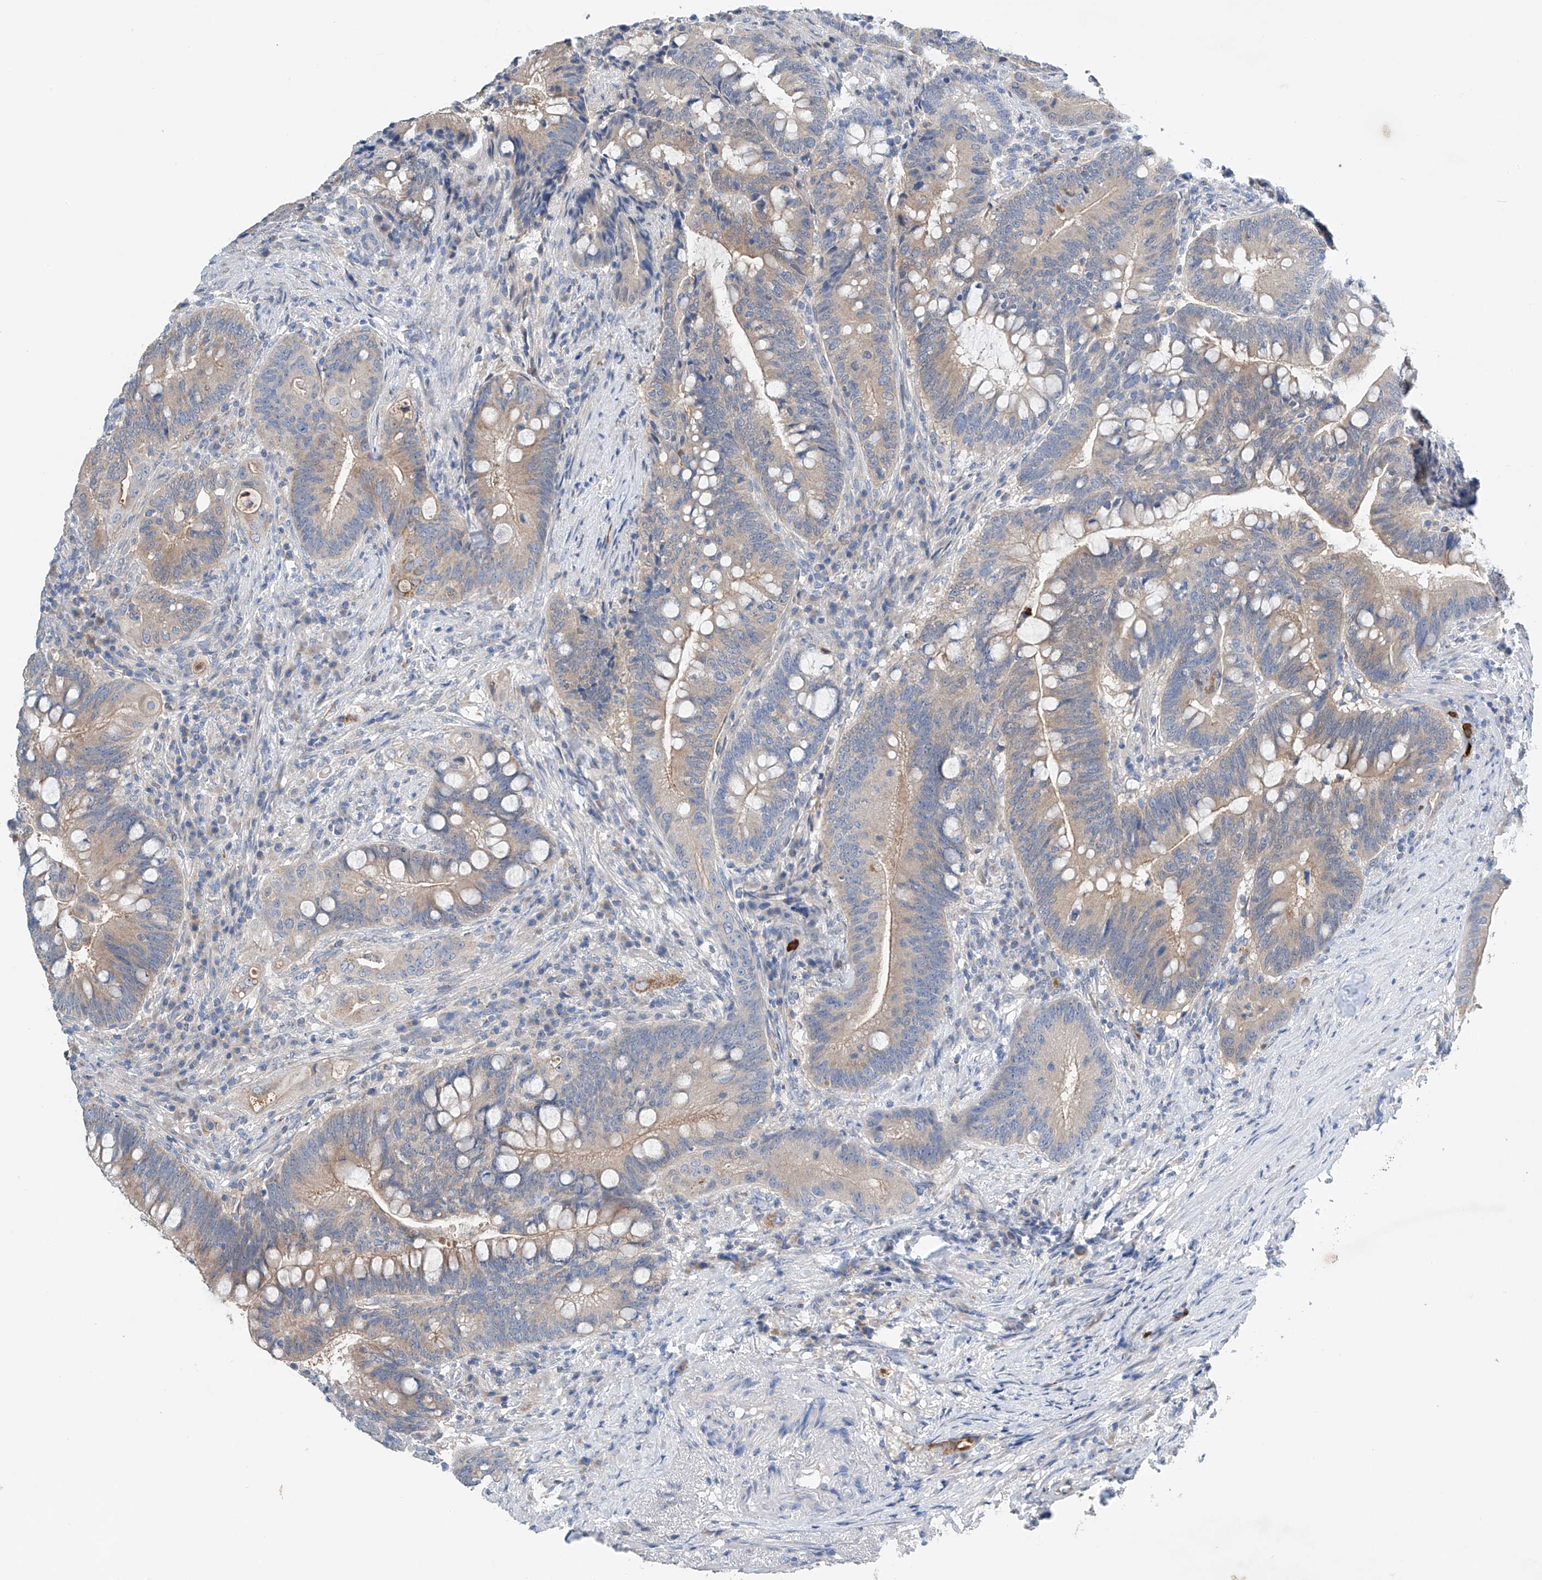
{"staining": {"intensity": "weak", "quantity": "25%-75%", "location": "cytoplasmic/membranous"}, "tissue": "colorectal cancer", "cell_type": "Tumor cells", "image_type": "cancer", "snomed": [{"axis": "morphology", "description": "Adenocarcinoma, NOS"}, {"axis": "topography", "description": "Colon"}], "caption": "A high-resolution photomicrograph shows IHC staining of colorectal cancer (adenocarcinoma), which reveals weak cytoplasmic/membranous staining in approximately 25%-75% of tumor cells. The protein of interest is shown in brown color, while the nuclei are stained blue.", "gene": "GPC4", "patient": {"sex": "female", "age": 66}}